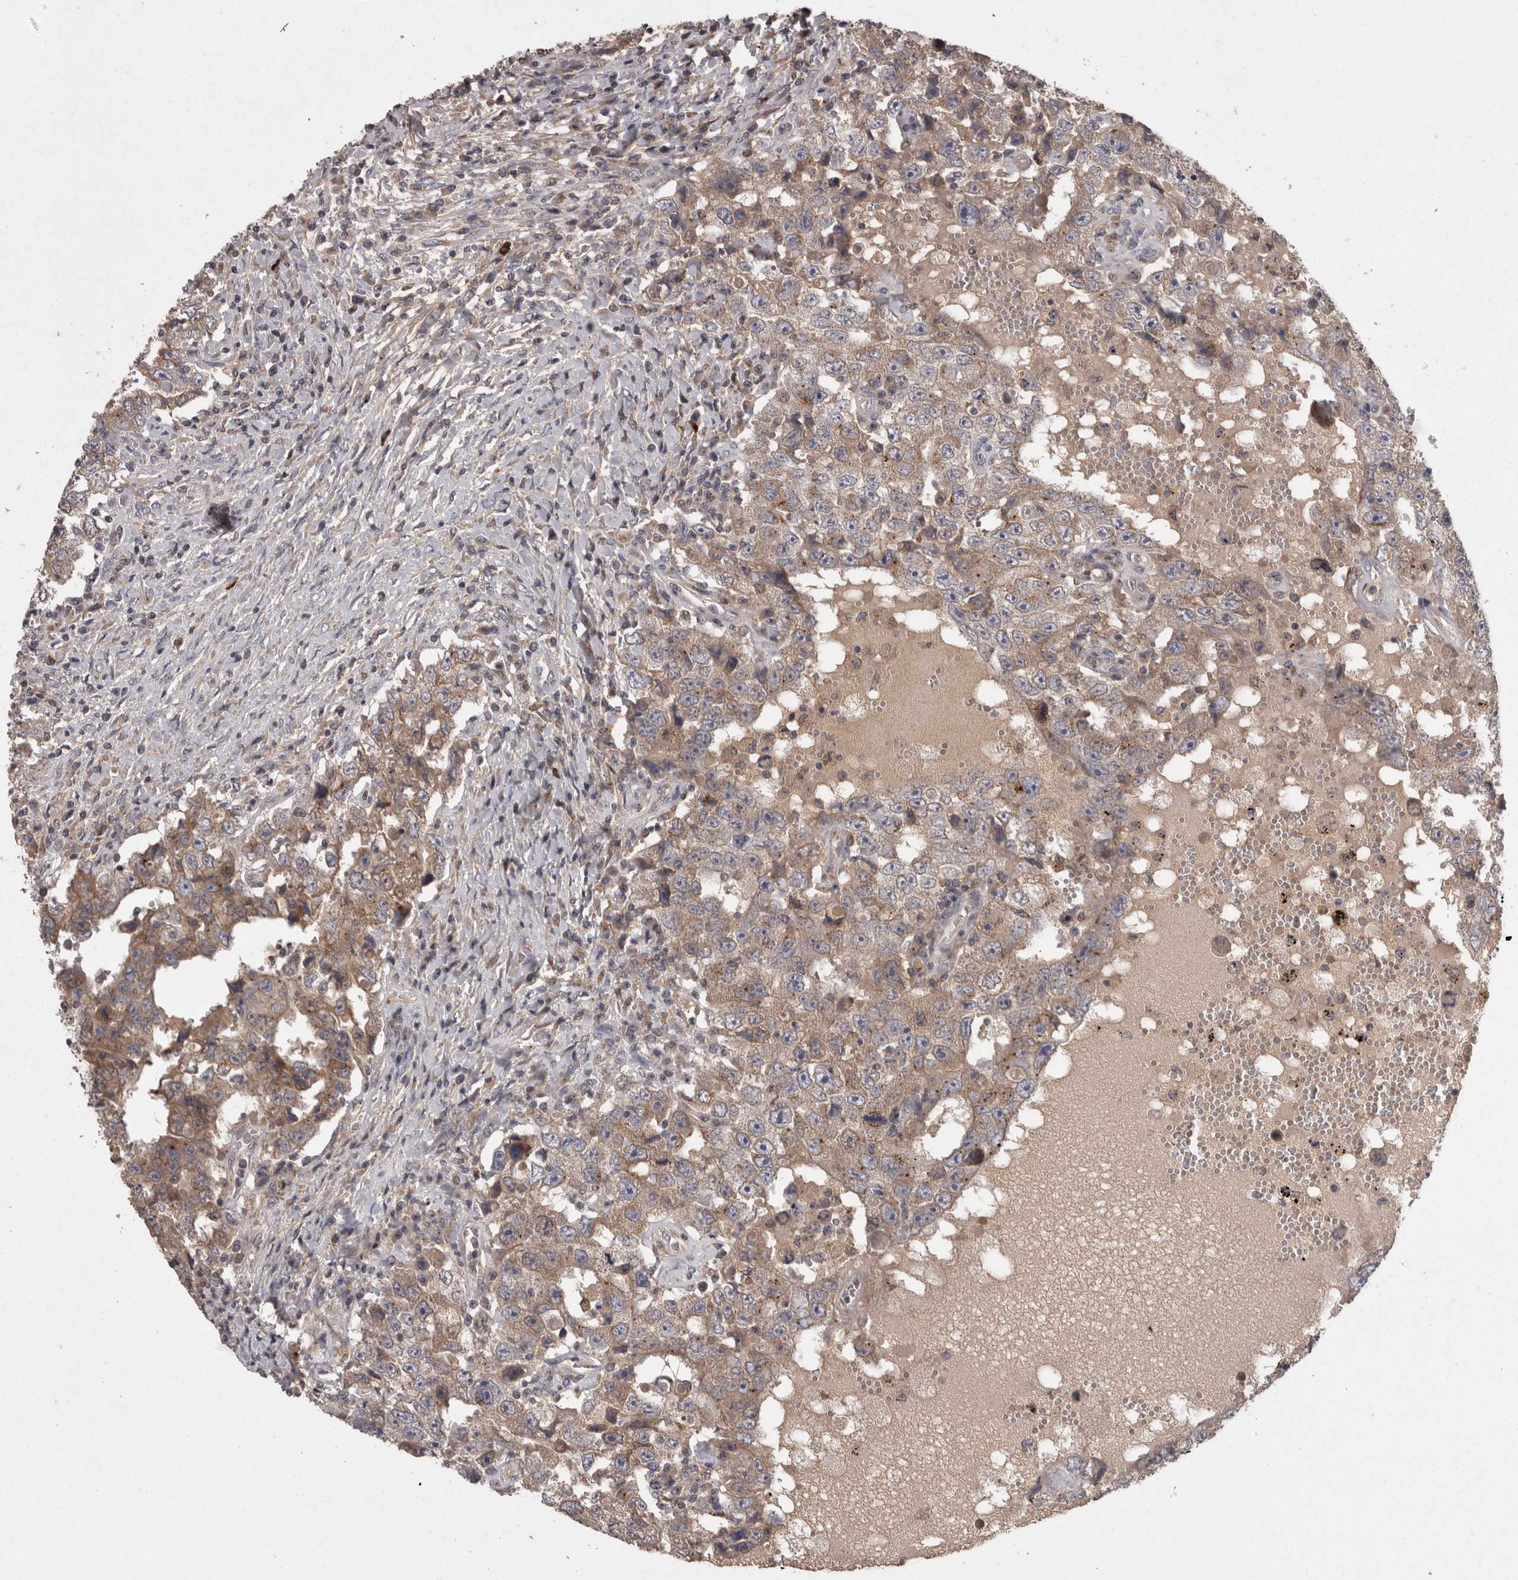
{"staining": {"intensity": "weak", "quantity": ">75%", "location": "cytoplasmic/membranous"}, "tissue": "testis cancer", "cell_type": "Tumor cells", "image_type": "cancer", "snomed": [{"axis": "morphology", "description": "Carcinoma, Embryonal, NOS"}, {"axis": "topography", "description": "Testis"}], "caption": "About >75% of tumor cells in embryonal carcinoma (testis) show weak cytoplasmic/membranous protein expression as visualized by brown immunohistochemical staining.", "gene": "PCM1", "patient": {"sex": "male", "age": 26}}